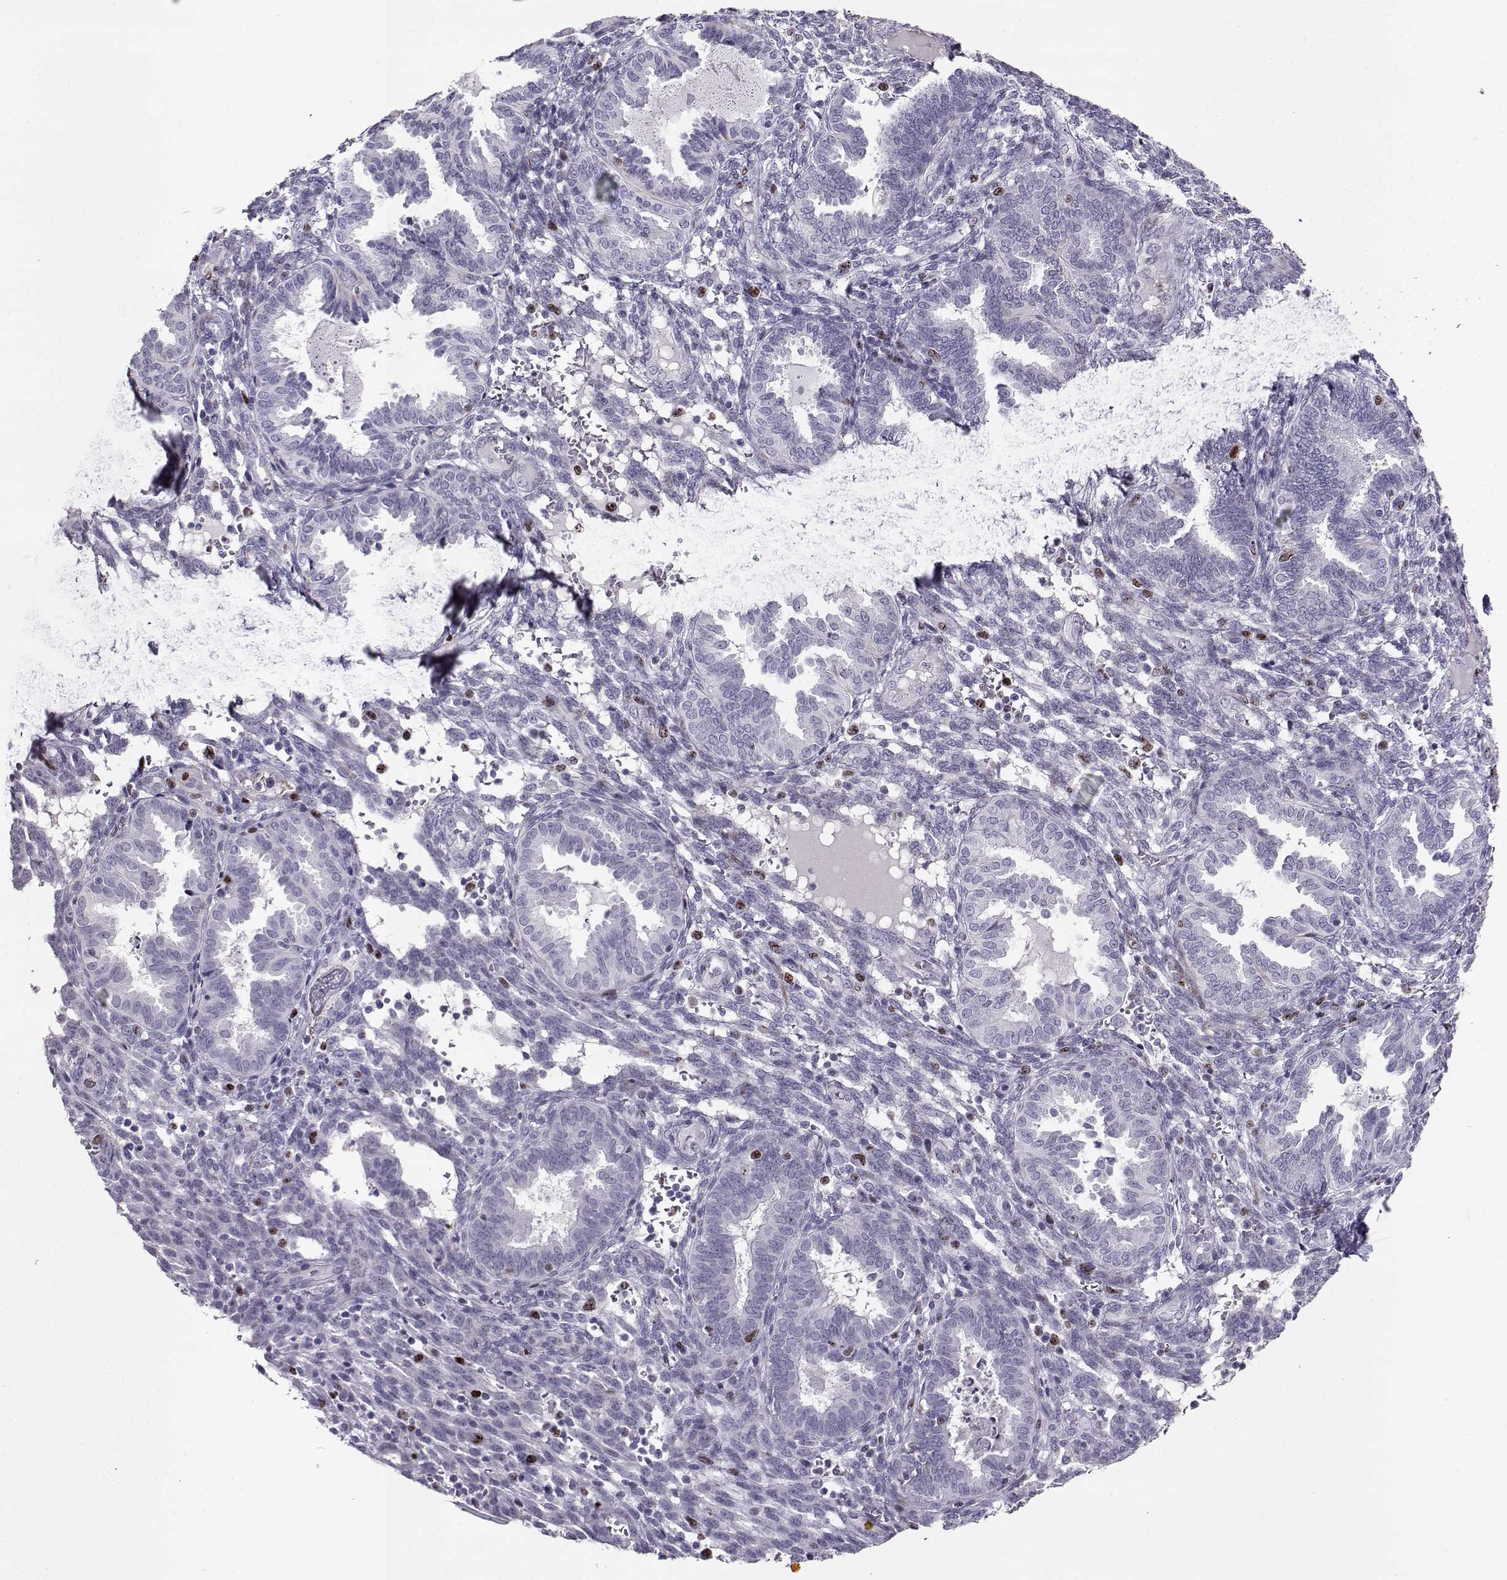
{"staining": {"intensity": "negative", "quantity": "none", "location": "none"}, "tissue": "endometrium", "cell_type": "Cells in endometrial stroma", "image_type": "normal", "snomed": [{"axis": "morphology", "description": "Normal tissue, NOS"}, {"axis": "topography", "description": "Endometrium"}], "caption": "Protein analysis of unremarkable endometrium shows no significant positivity in cells in endometrial stroma.", "gene": "NPW", "patient": {"sex": "female", "age": 42}}